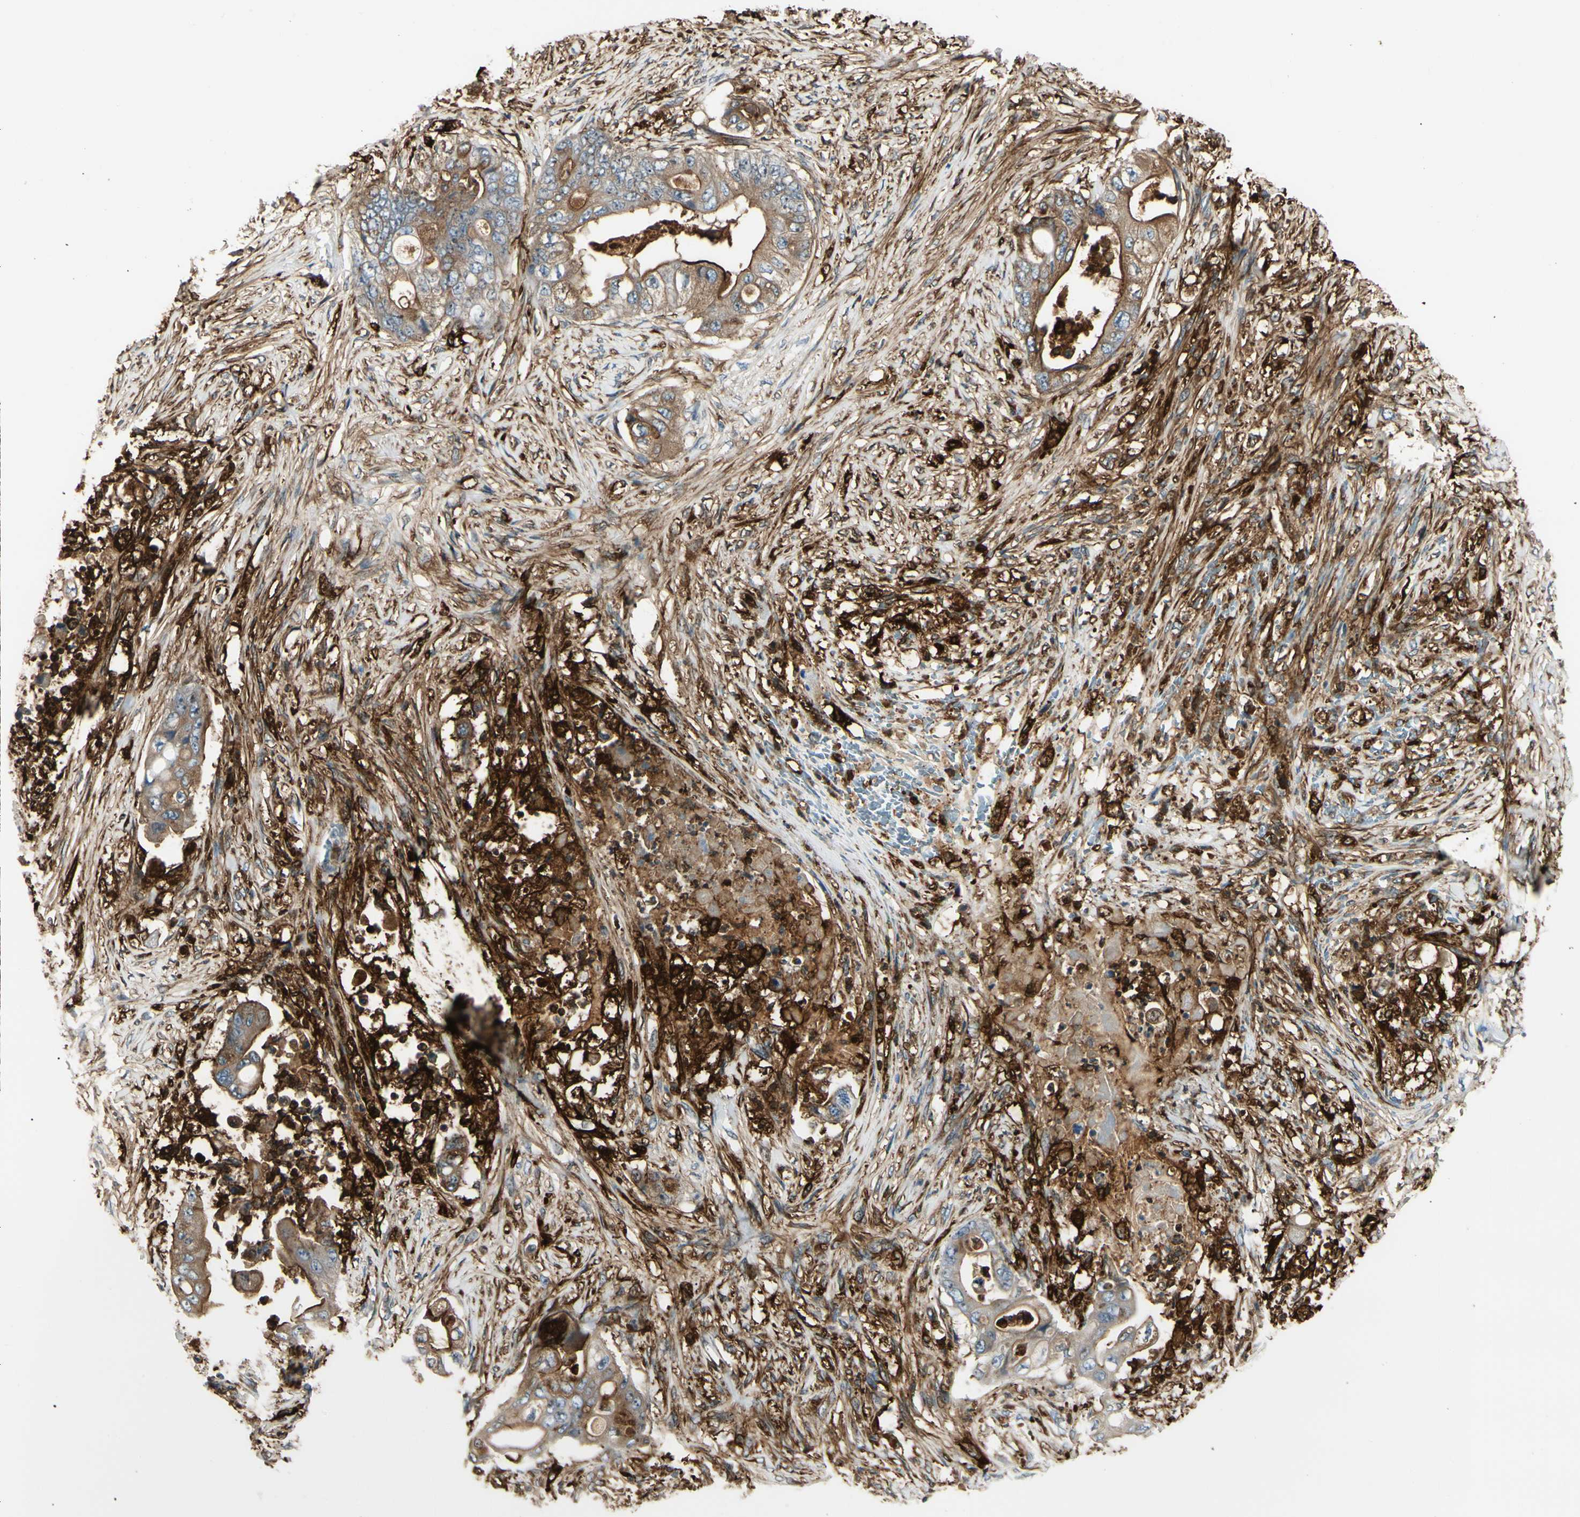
{"staining": {"intensity": "moderate", "quantity": "<25%", "location": "cytoplasmic/membranous"}, "tissue": "stomach cancer", "cell_type": "Tumor cells", "image_type": "cancer", "snomed": [{"axis": "morphology", "description": "Adenocarcinoma, NOS"}, {"axis": "topography", "description": "Stomach"}], "caption": "Adenocarcinoma (stomach) stained for a protein shows moderate cytoplasmic/membranous positivity in tumor cells.", "gene": "FTH1", "patient": {"sex": "female", "age": 73}}